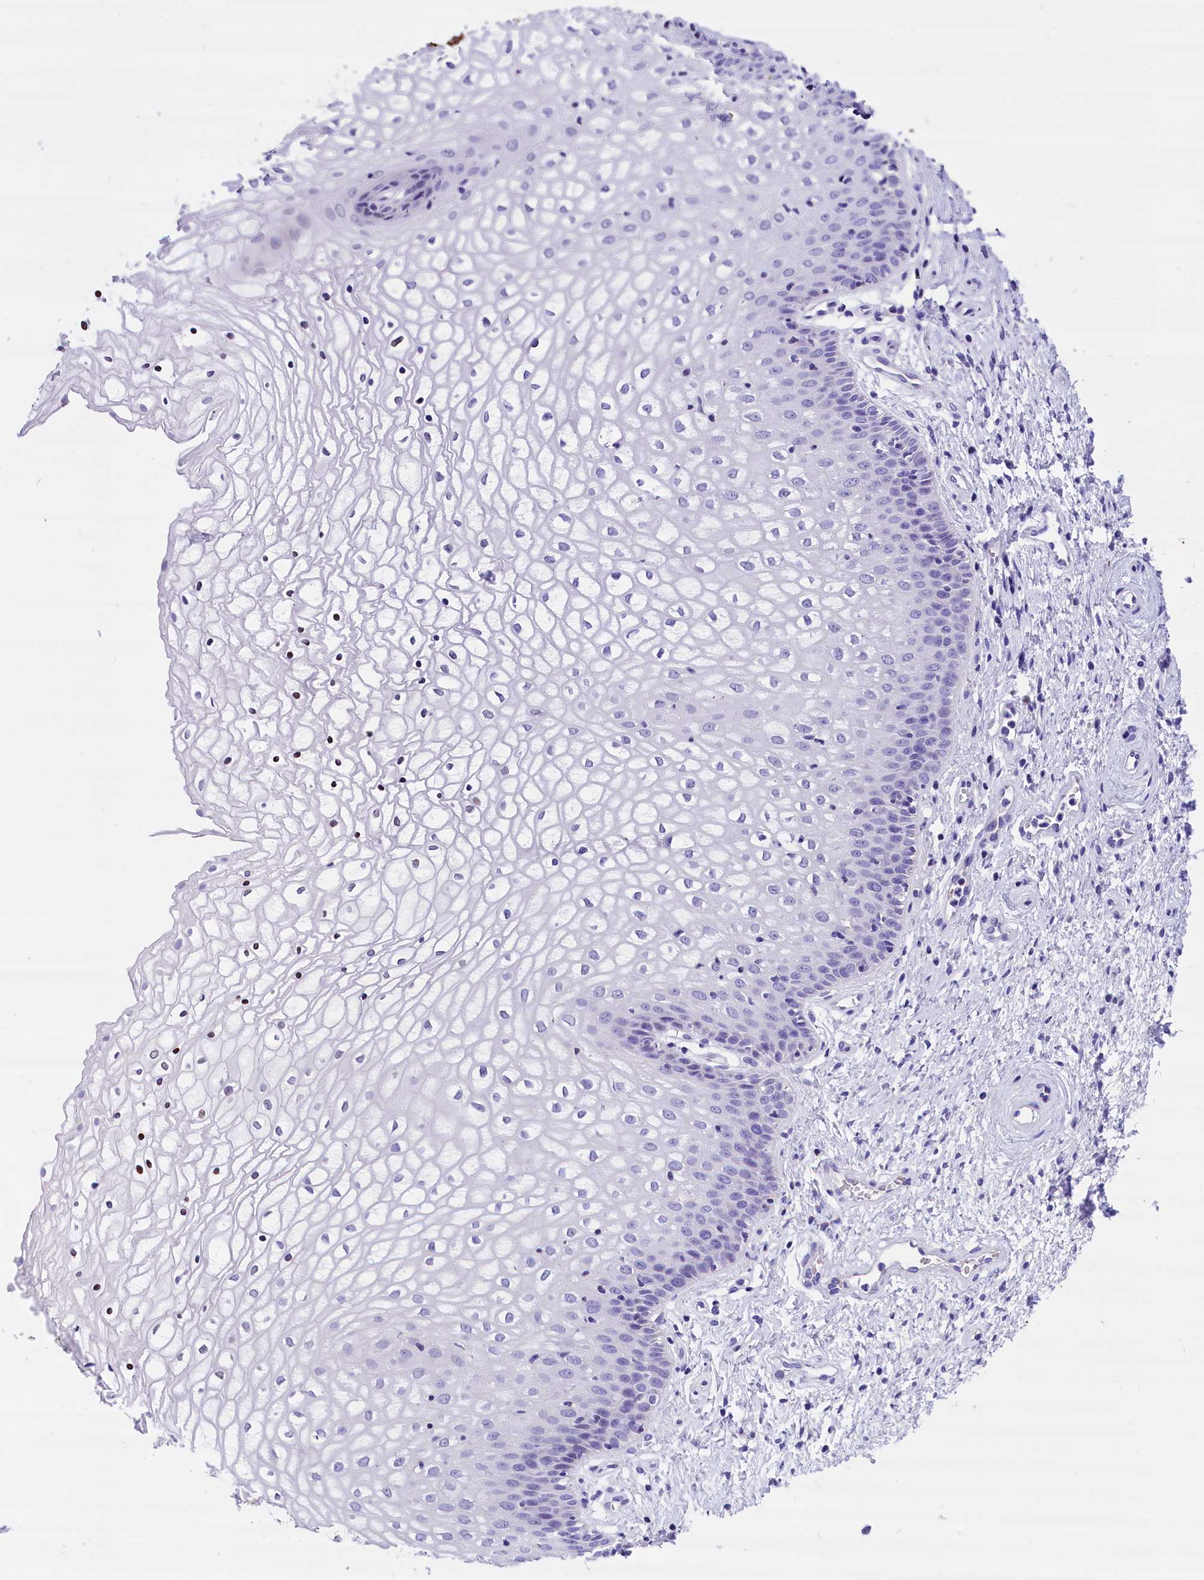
{"staining": {"intensity": "negative", "quantity": "none", "location": "none"}, "tissue": "vagina", "cell_type": "Squamous epithelial cells", "image_type": "normal", "snomed": [{"axis": "morphology", "description": "Normal tissue, NOS"}, {"axis": "topography", "description": "Vagina"}], "caption": "This histopathology image is of normal vagina stained with immunohistochemistry (IHC) to label a protein in brown with the nuclei are counter-stained blue. There is no positivity in squamous epithelial cells.", "gene": "ABAT", "patient": {"sex": "female", "age": 34}}